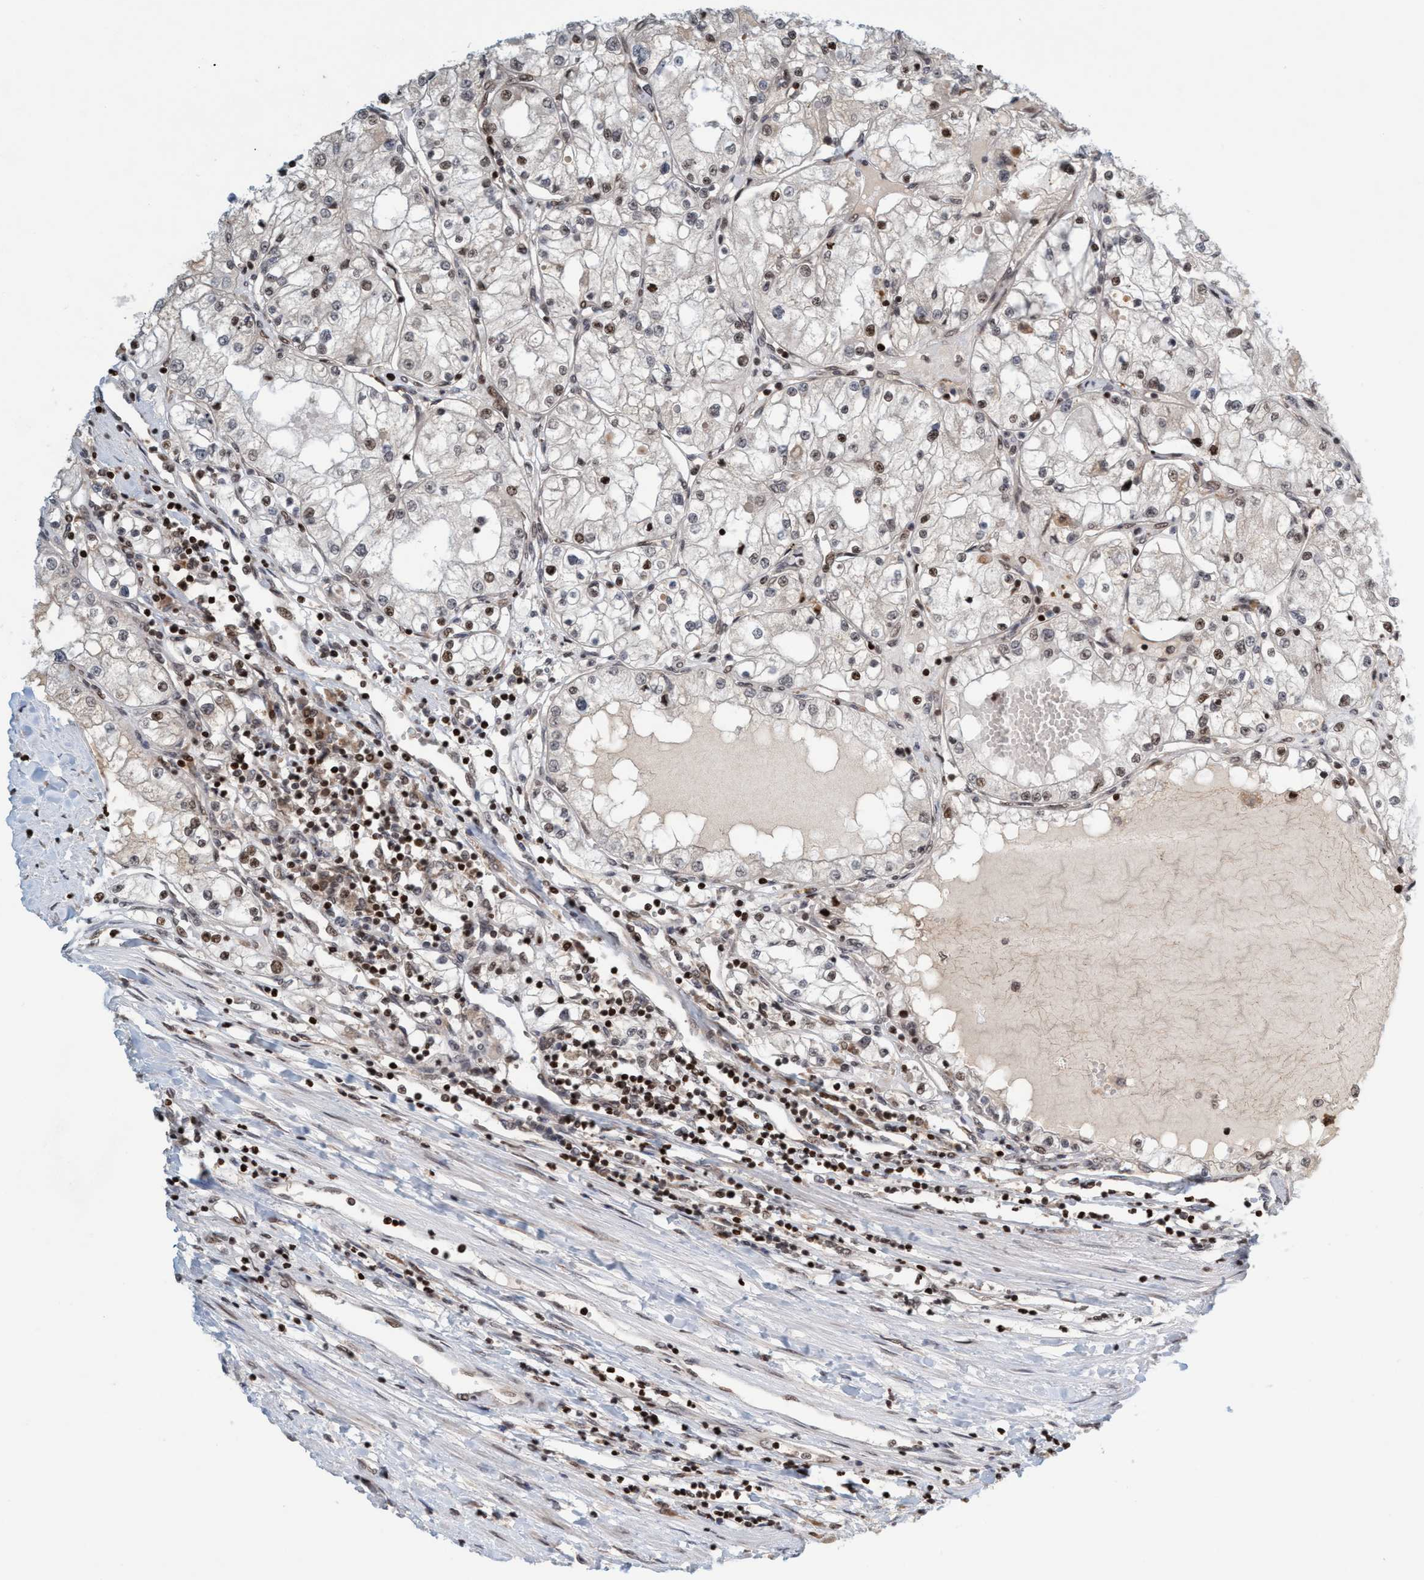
{"staining": {"intensity": "moderate", "quantity": "<25%", "location": "nuclear"}, "tissue": "renal cancer", "cell_type": "Tumor cells", "image_type": "cancer", "snomed": [{"axis": "morphology", "description": "Adenocarcinoma, NOS"}, {"axis": "topography", "description": "Kidney"}], "caption": "Renal cancer stained for a protein reveals moderate nuclear positivity in tumor cells.", "gene": "SMCR8", "patient": {"sex": "male", "age": 68}}